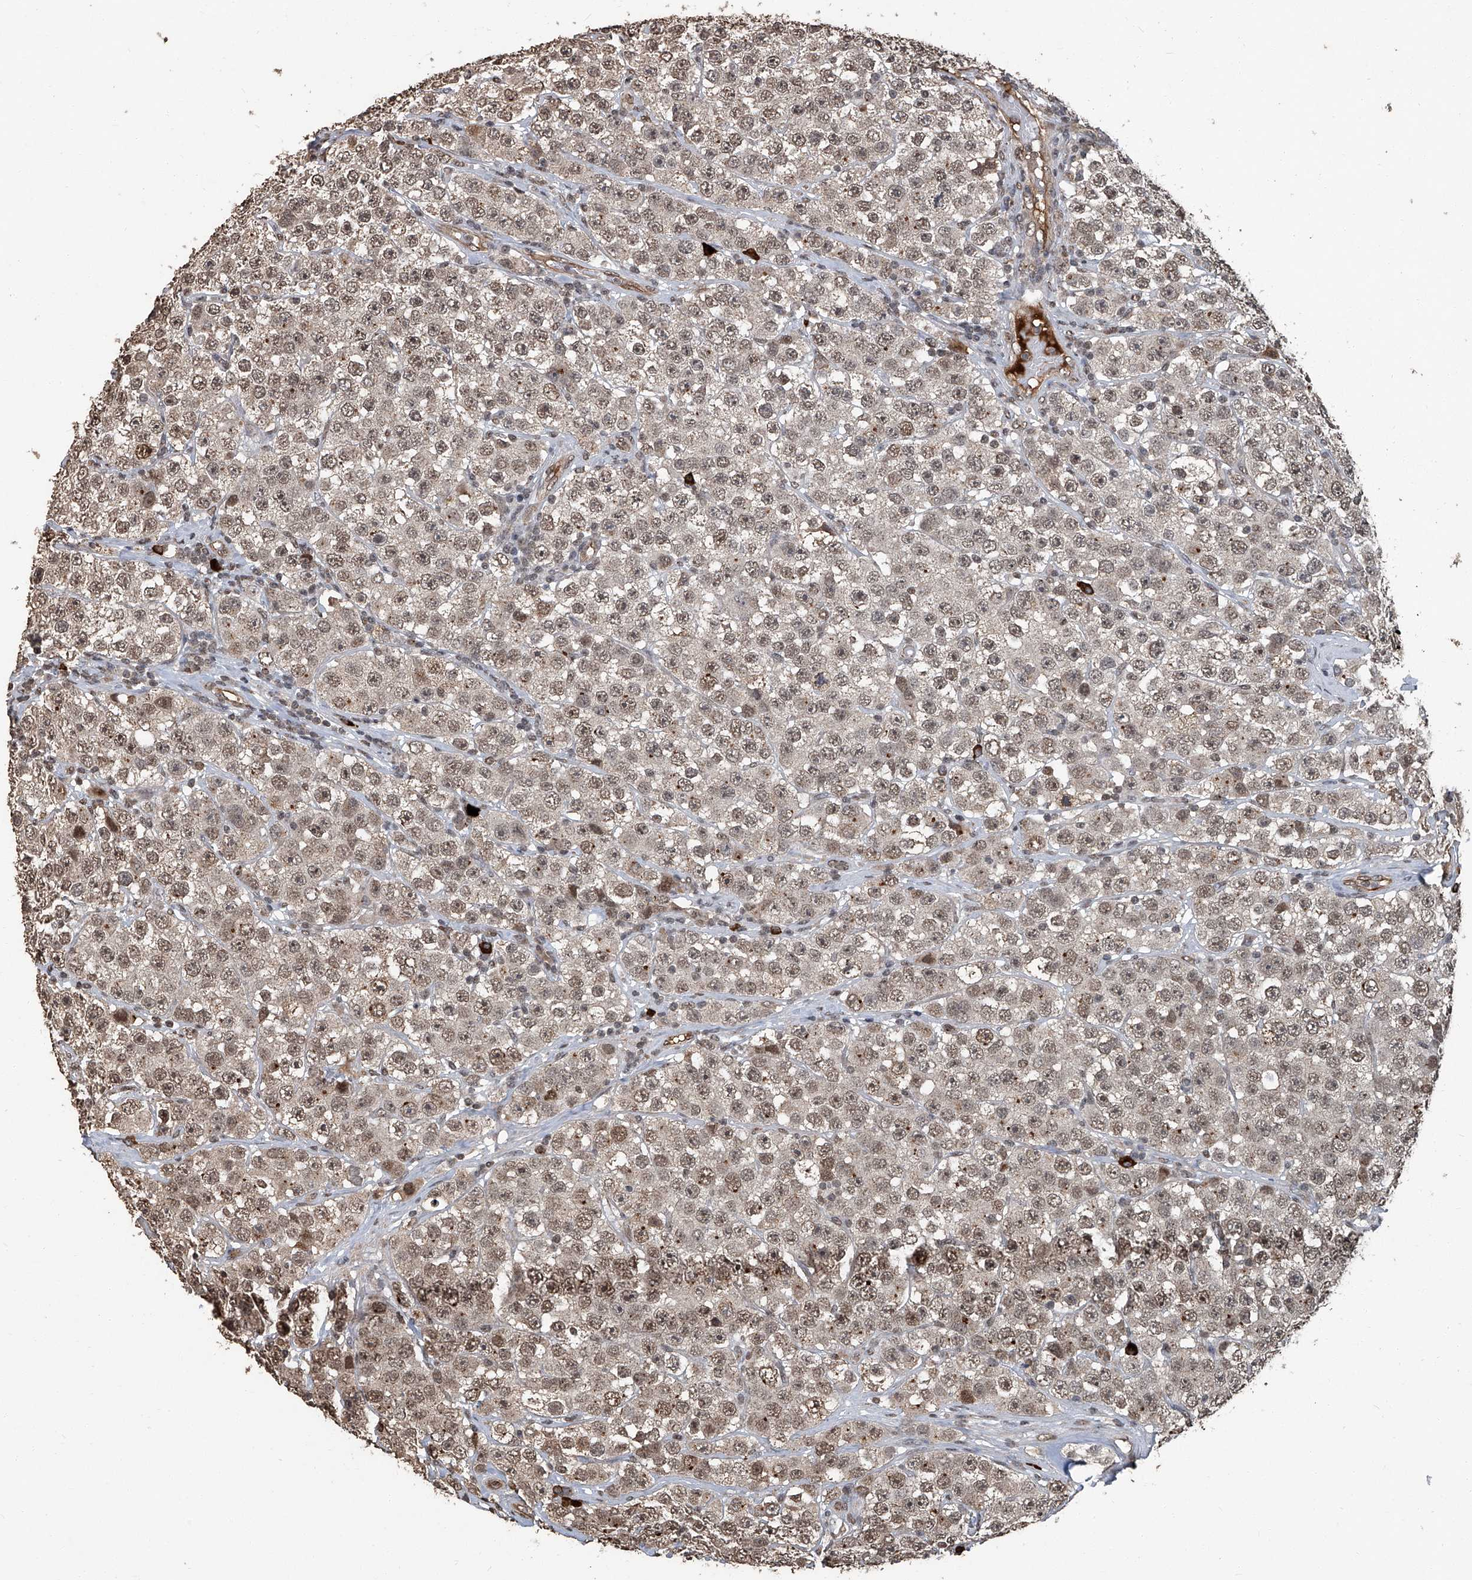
{"staining": {"intensity": "weak", "quantity": ">75%", "location": "cytoplasmic/membranous,nuclear"}, "tissue": "testis cancer", "cell_type": "Tumor cells", "image_type": "cancer", "snomed": [{"axis": "morphology", "description": "Seminoma, NOS"}, {"axis": "topography", "description": "Testis"}], "caption": "This photomicrograph demonstrates immunohistochemistry staining of testis cancer, with low weak cytoplasmic/membranous and nuclear positivity in about >75% of tumor cells.", "gene": "GPR132", "patient": {"sex": "male", "age": 28}}